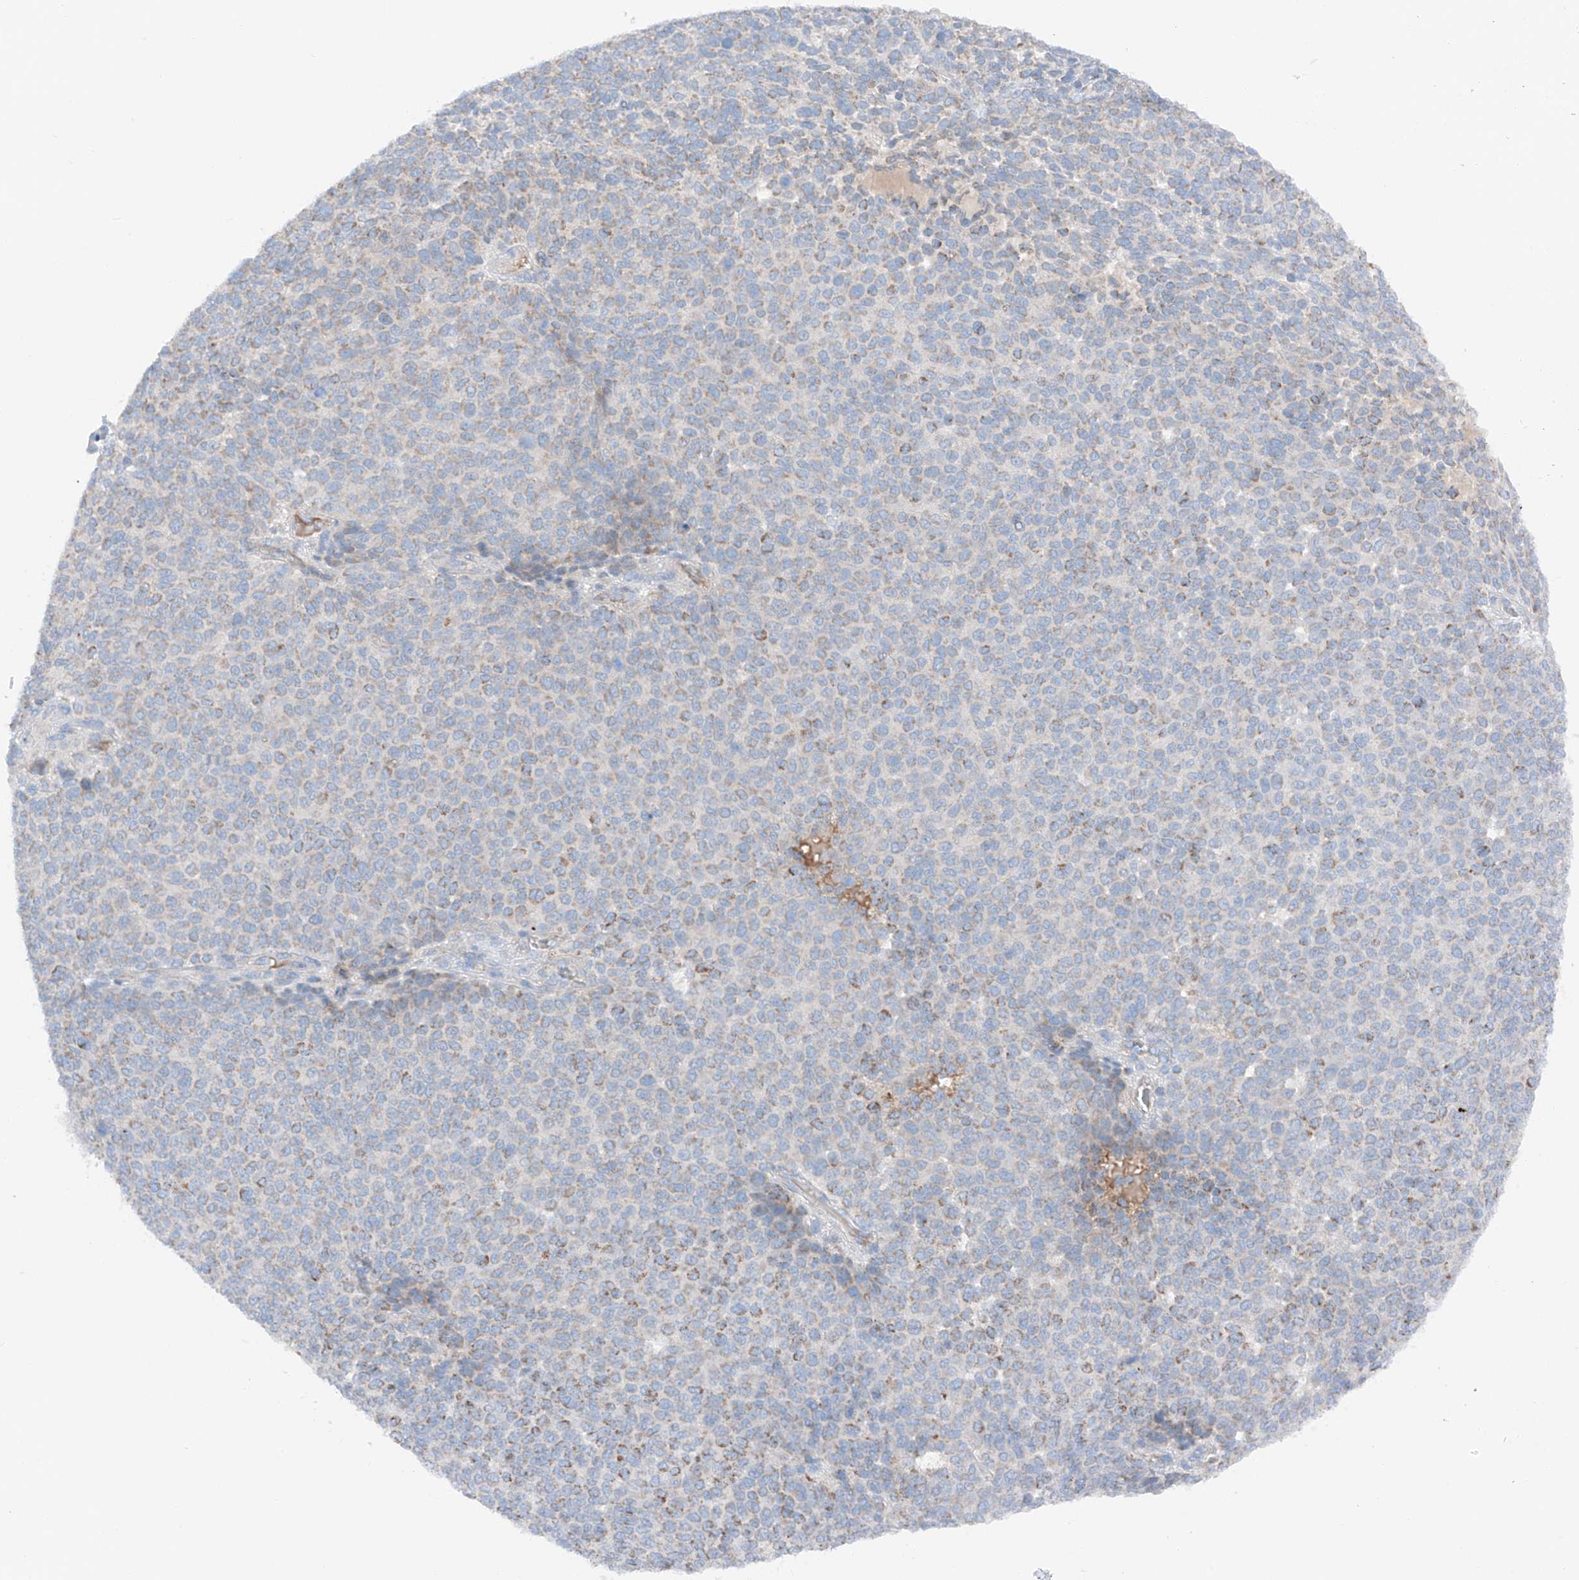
{"staining": {"intensity": "moderate", "quantity": "<25%", "location": "cytoplasmic/membranous"}, "tissue": "melanoma", "cell_type": "Tumor cells", "image_type": "cancer", "snomed": [{"axis": "morphology", "description": "Malignant melanoma, NOS"}, {"axis": "topography", "description": "Skin"}], "caption": "Approximately <25% of tumor cells in malignant melanoma reveal moderate cytoplasmic/membranous protein expression as visualized by brown immunohistochemical staining.", "gene": "MRAP", "patient": {"sex": "male", "age": 49}}